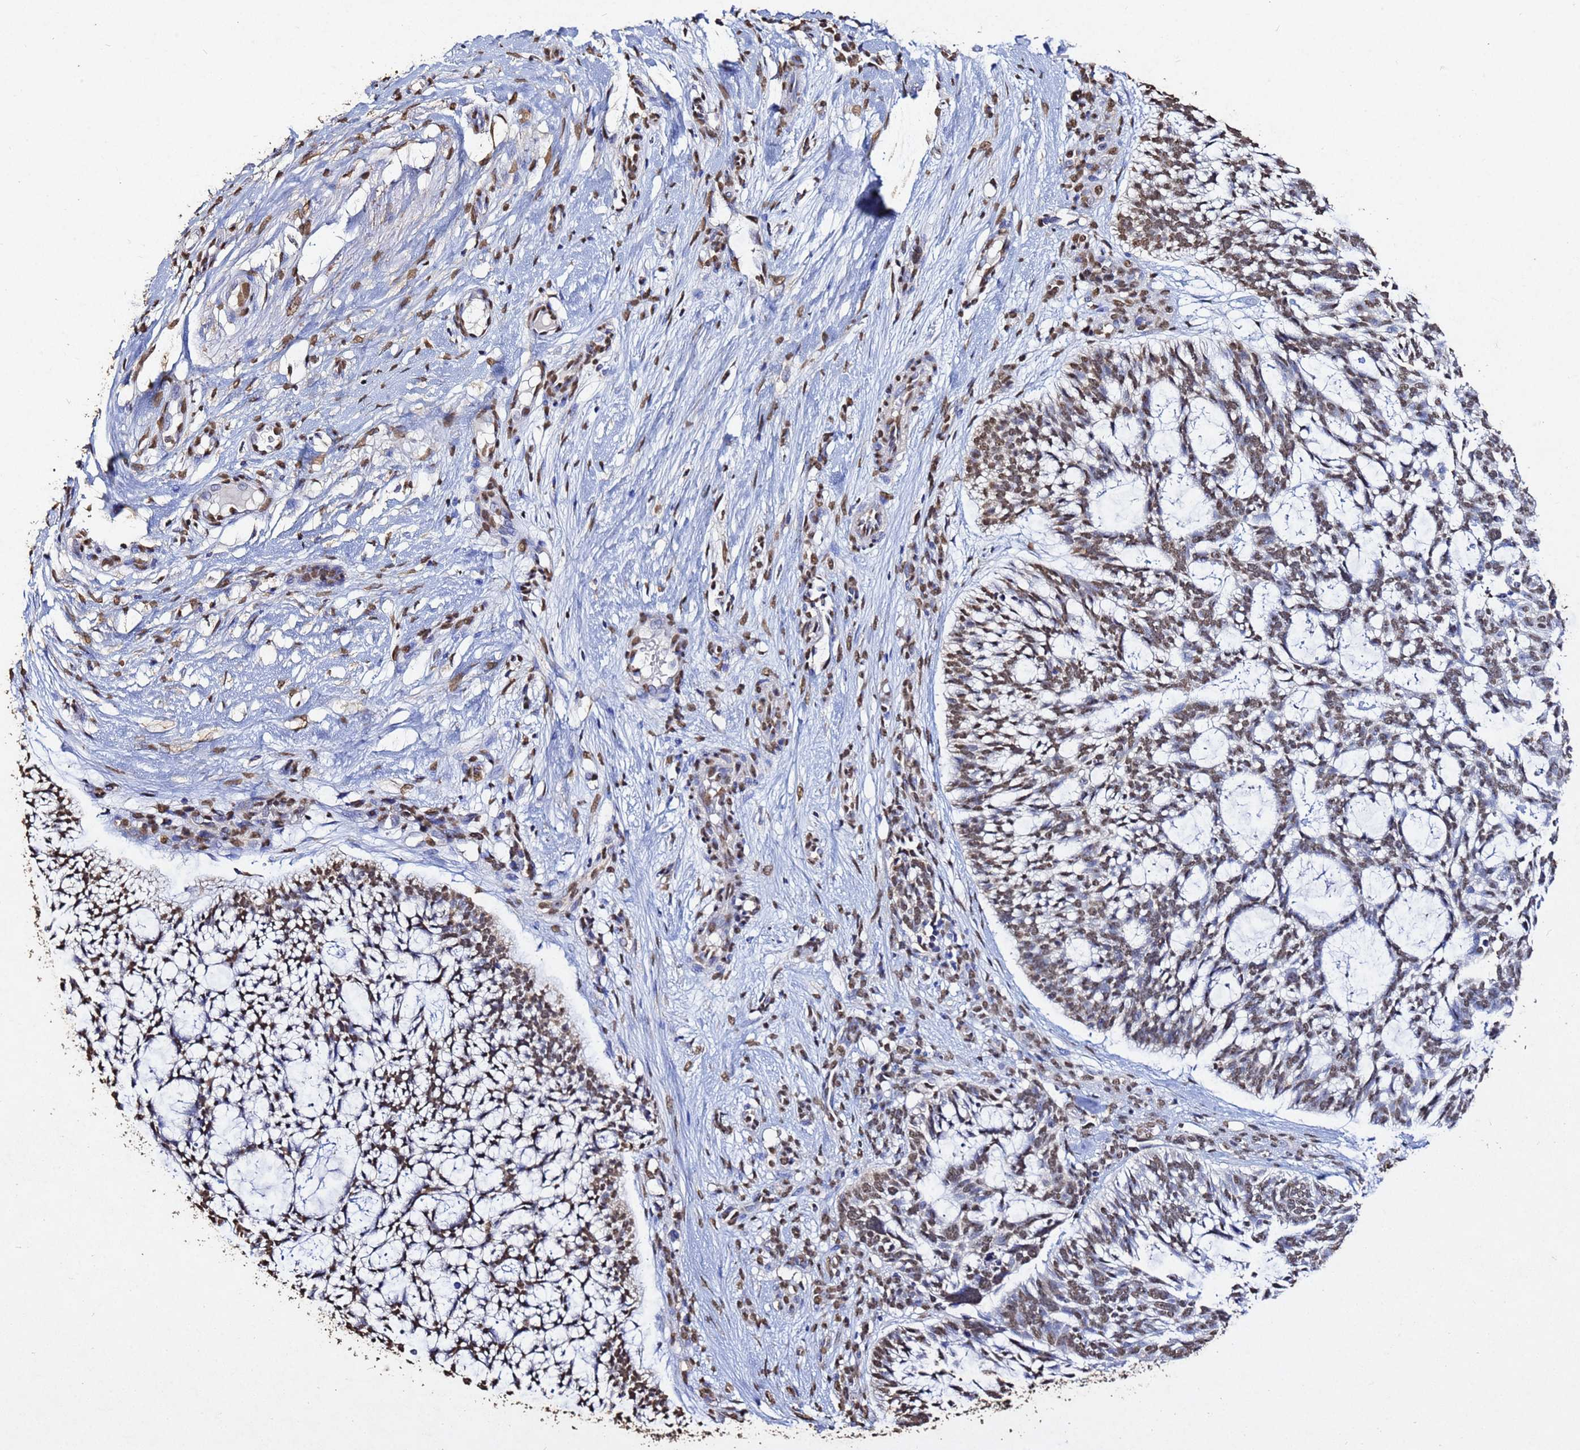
{"staining": {"intensity": "moderate", "quantity": "25%-75%", "location": "nuclear"}, "tissue": "skin cancer", "cell_type": "Tumor cells", "image_type": "cancer", "snomed": [{"axis": "morphology", "description": "Basal cell carcinoma"}, {"axis": "topography", "description": "Skin"}], "caption": "Moderate nuclear protein expression is seen in about 25%-75% of tumor cells in basal cell carcinoma (skin).", "gene": "MYOCD", "patient": {"sex": "male", "age": 88}}